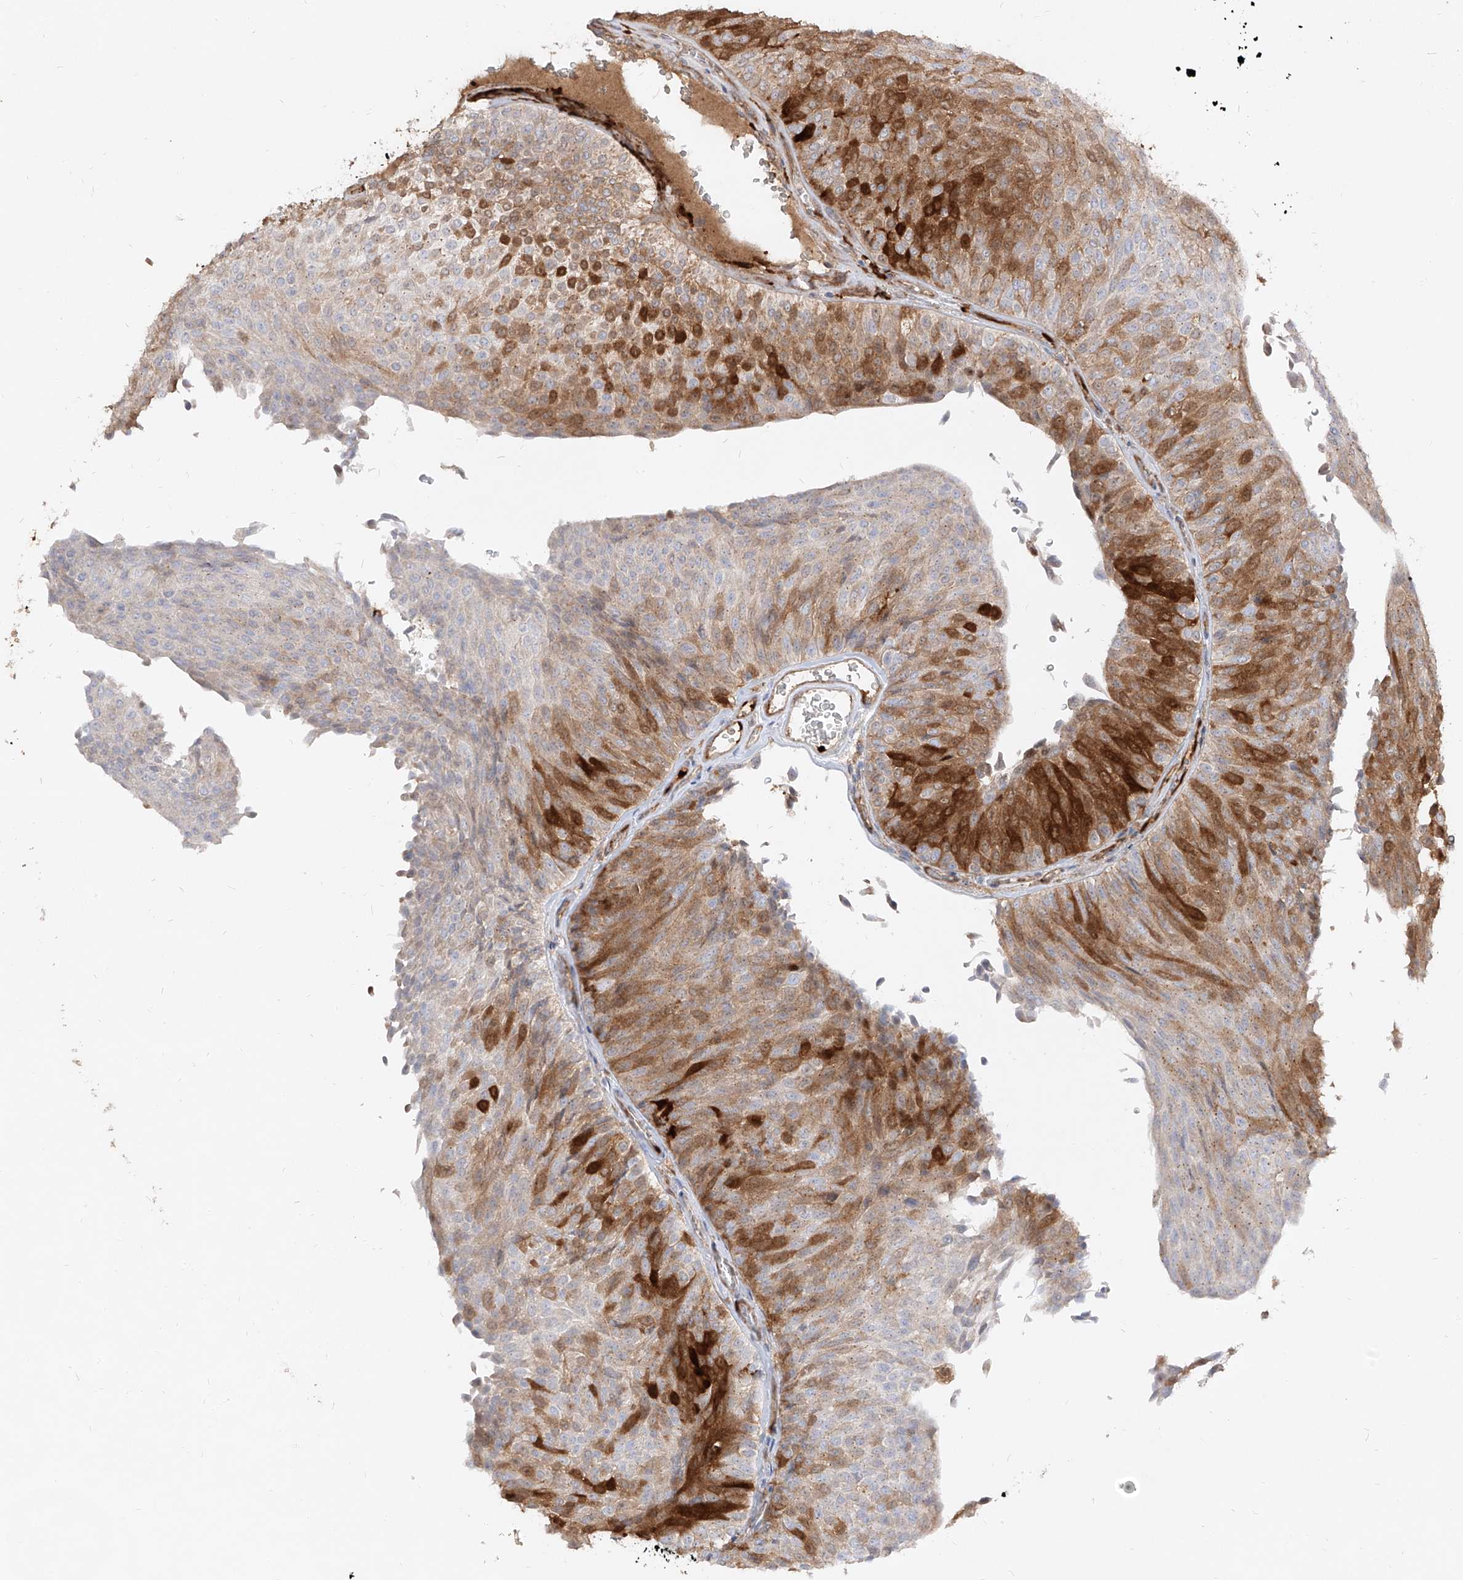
{"staining": {"intensity": "strong", "quantity": "25%-75%", "location": "cytoplasmic/membranous"}, "tissue": "urothelial cancer", "cell_type": "Tumor cells", "image_type": "cancer", "snomed": [{"axis": "morphology", "description": "Urothelial carcinoma, Low grade"}, {"axis": "topography", "description": "Urinary bladder"}], "caption": "High-magnification brightfield microscopy of urothelial cancer stained with DAB (brown) and counterstained with hematoxylin (blue). tumor cells exhibit strong cytoplasmic/membranous staining is present in approximately25%-75% of cells.", "gene": "KYNU", "patient": {"sex": "male", "age": 78}}